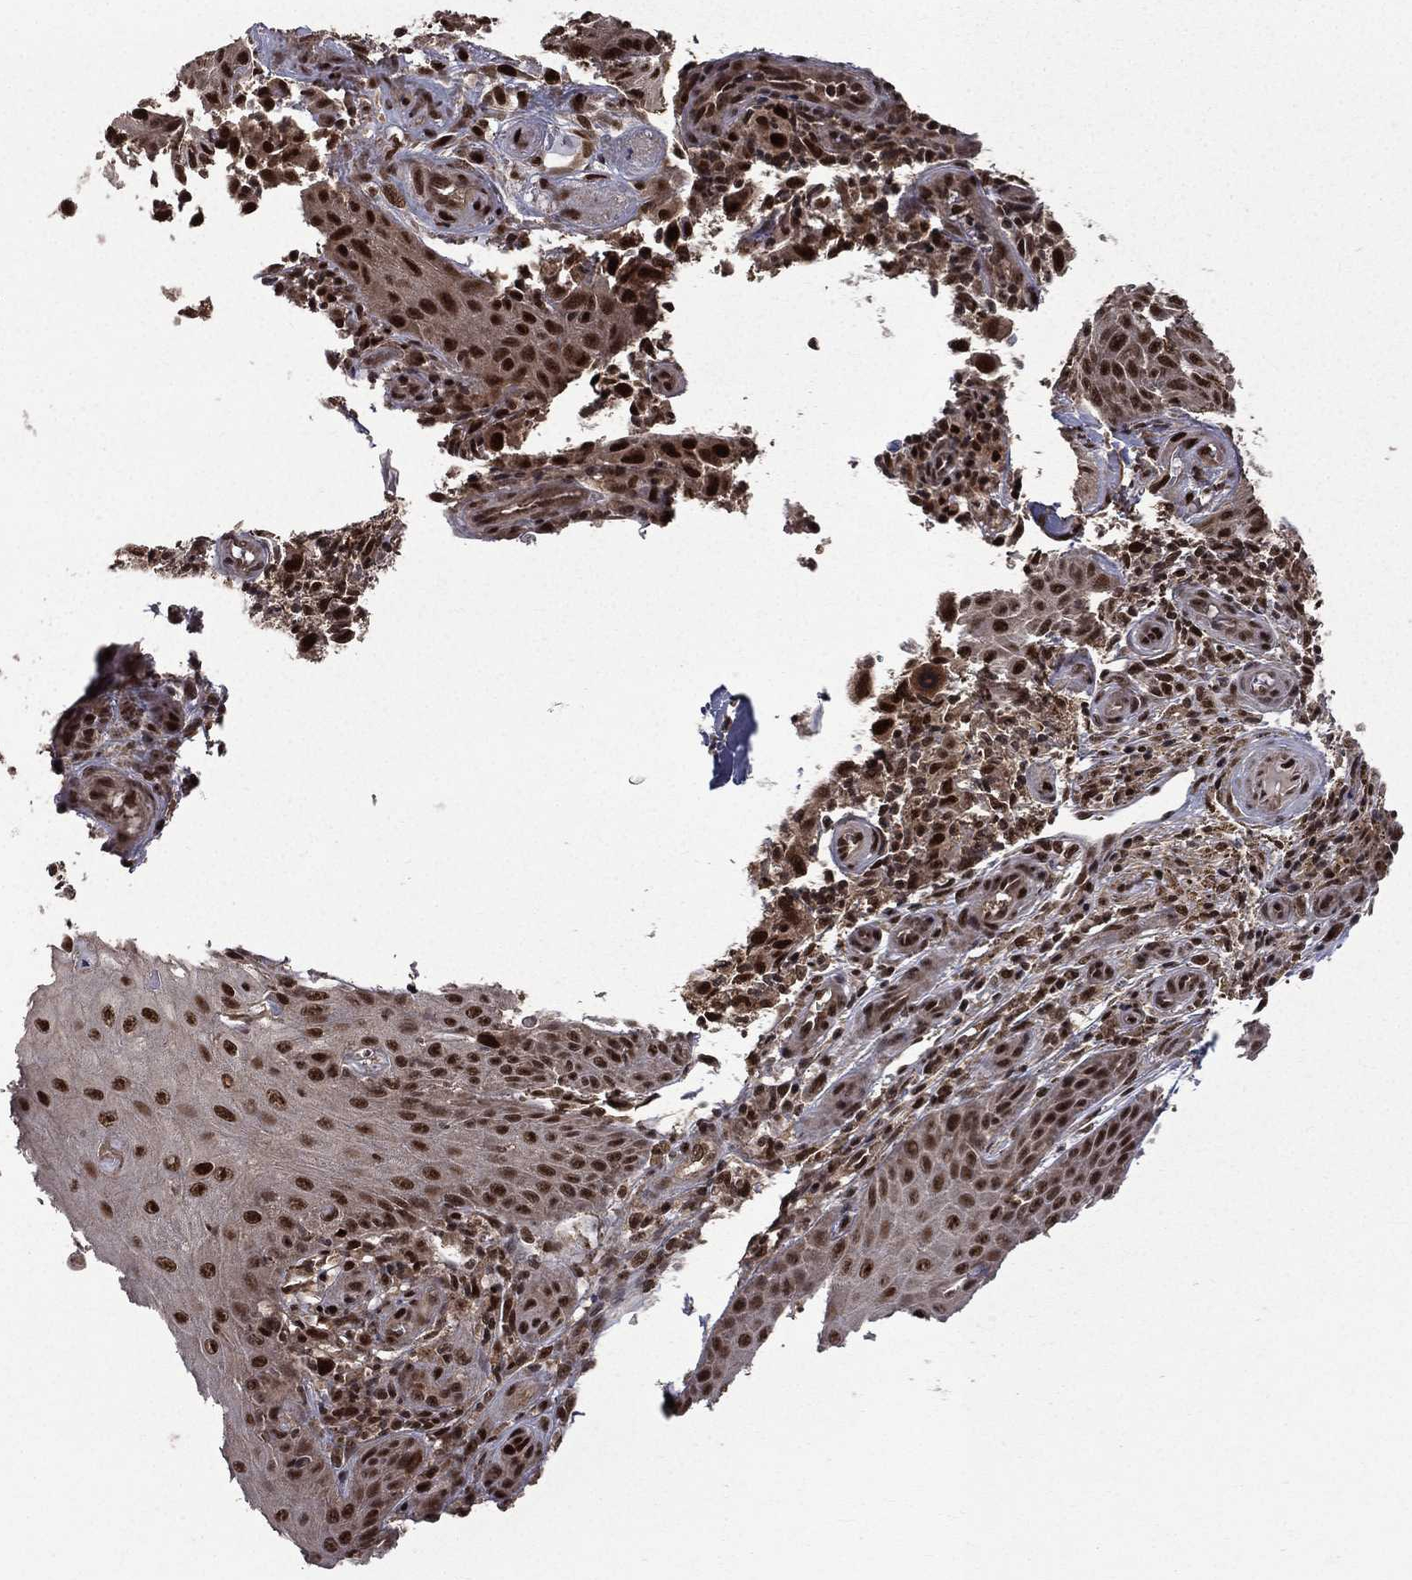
{"staining": {"intensity": "strong", "quantity": "25%-75%", "location": "nuclear"}, "tissue": "melanoma", "cell_type": "Tumor cells", "image_type": "cancer", "snomed": [{"axis": "morphology", "description": "Malignant melanoma, NOS"}, {"axis": "topography", "description": "Skin"}], "caption": "Human malignant melanoma stained with a protein marker shows strong staining in tumor cells.", "gene": "JMJD6", "patient": {"sex": "female", "age": 53}}